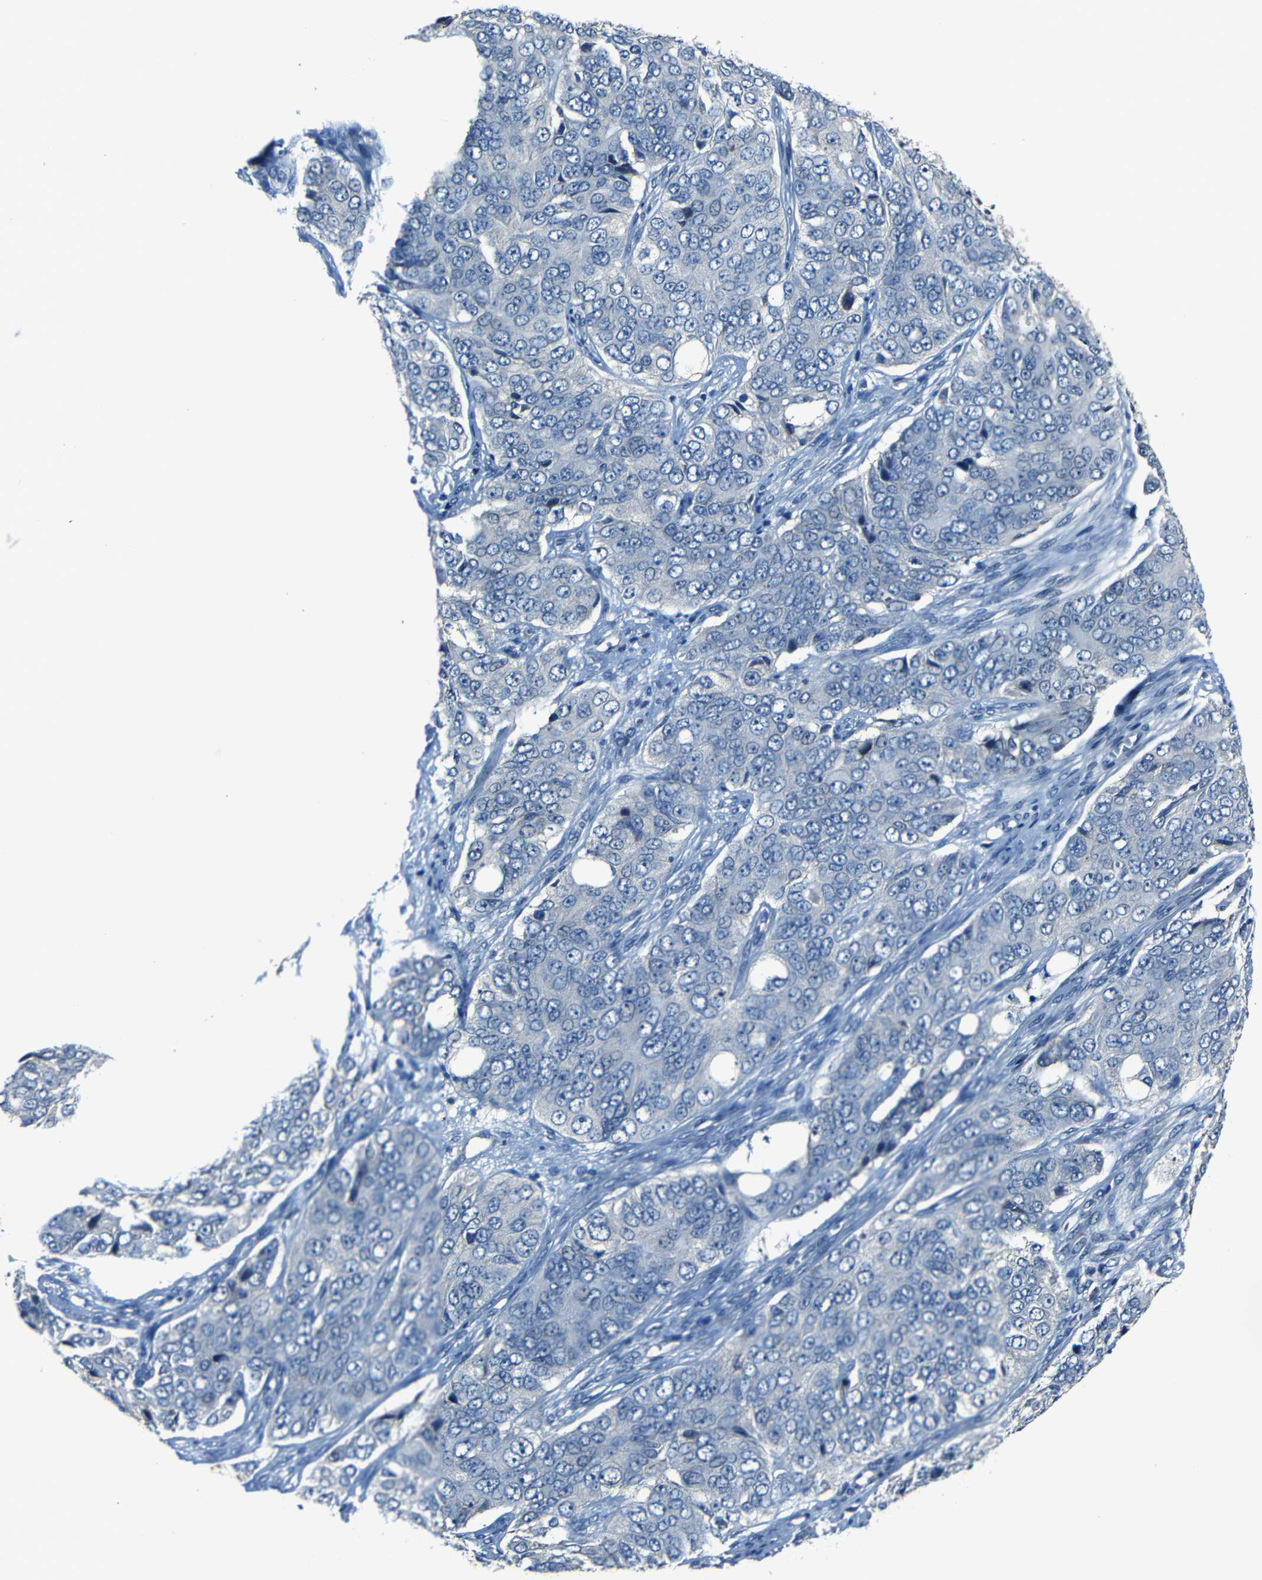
{"staining": {"intensity": "negative", "quantity": "none", "location": "none"}, "tissue": "ovarian cancer", "cell_type": "Tumor cells", "image_type": "cancer", "snomed": [{"axis": "morphology", "description": "Carcinoma, endometroid"}, {"axis": "topography", "description": "Ovary"}], "caption": "This is a image of immunohistochemistry (IHC) staining of endometroid carcinoma (ovarian), which shows no positivity in tumor cells.", "gene": "SLA", "patient": {"sex": "female", "age": 51}}